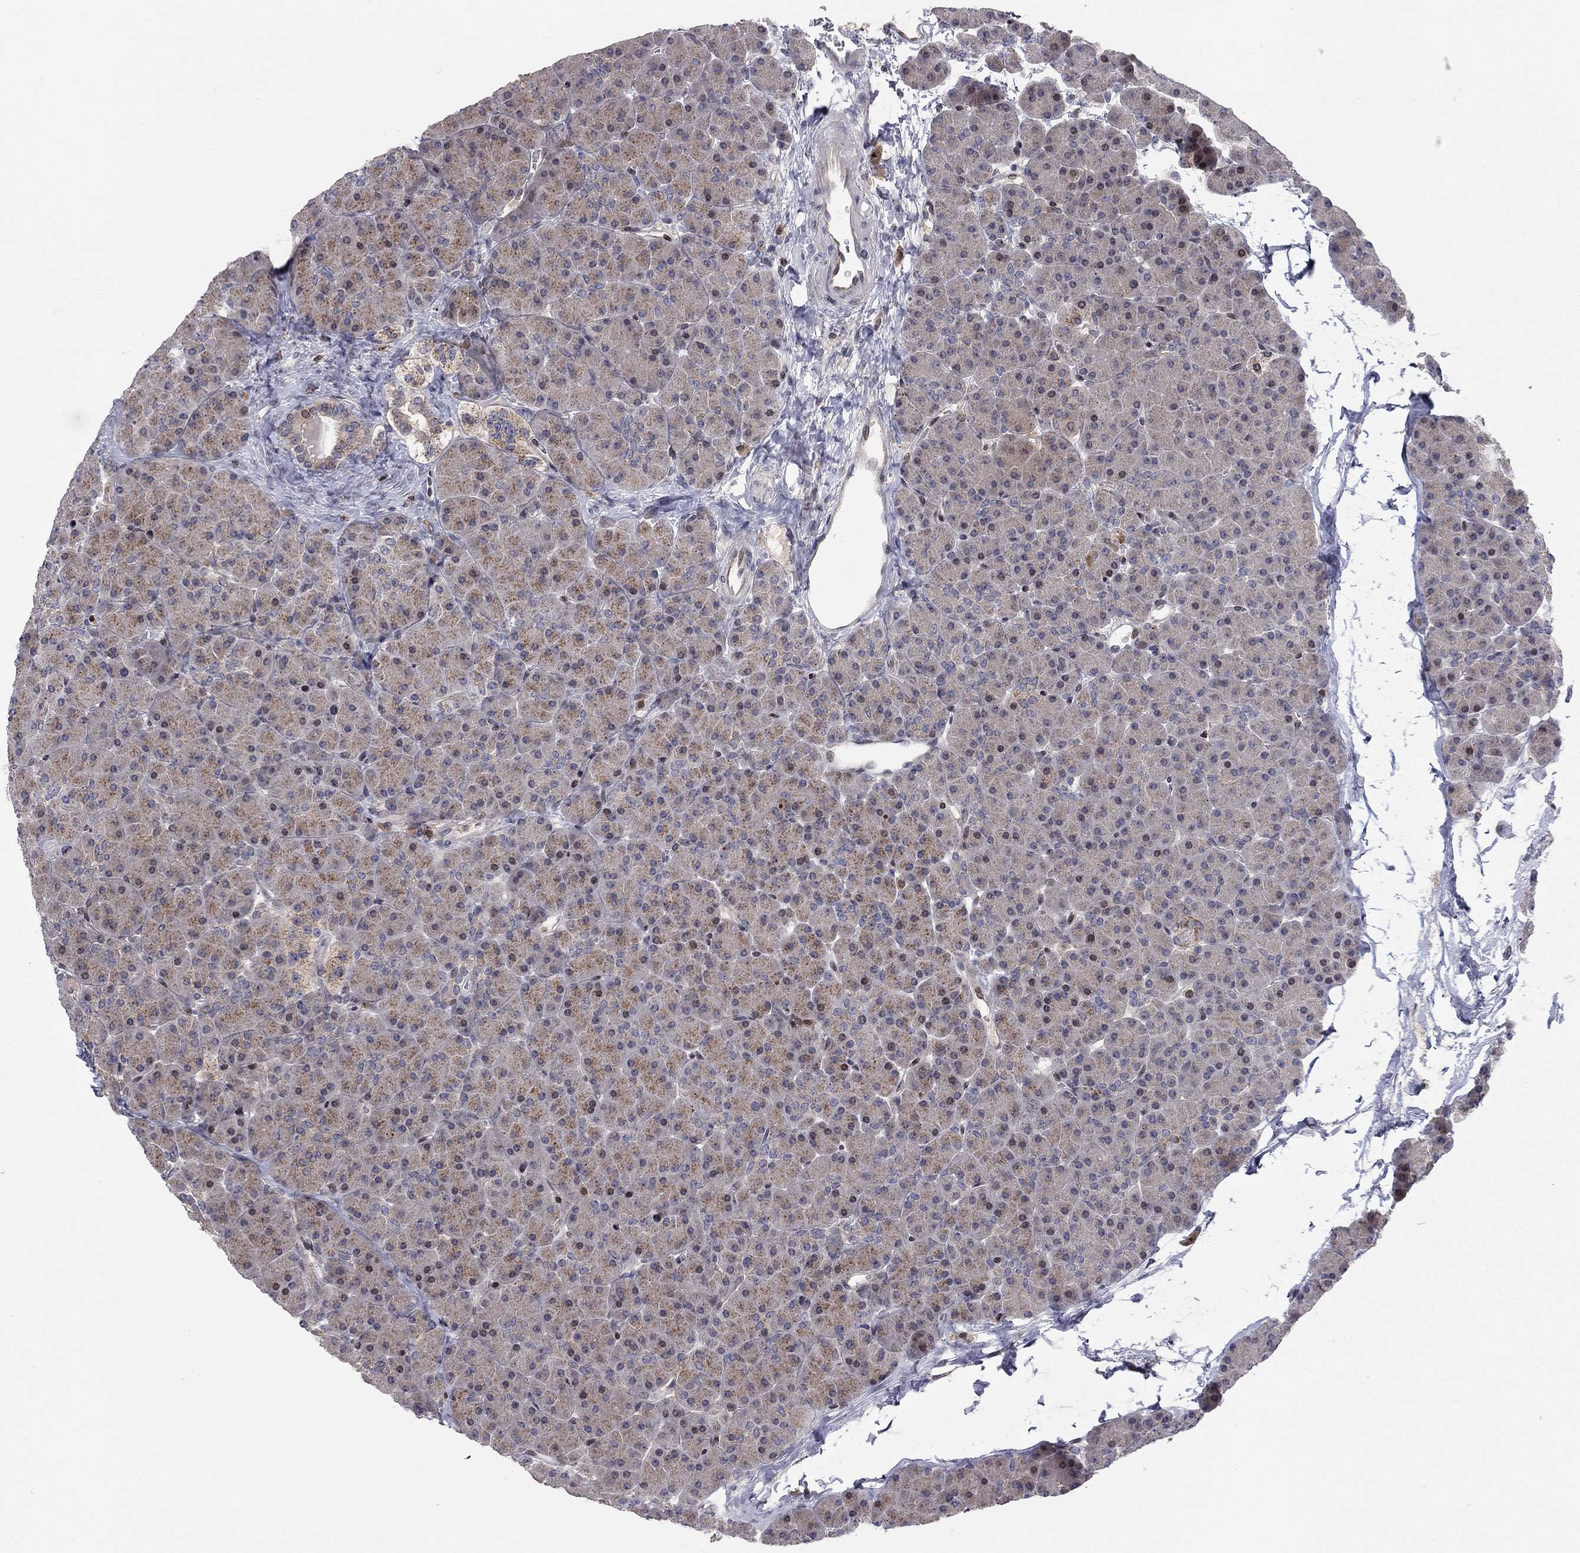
{"staining": {"intensity": "moderate", "quantity": "25%-75%", "location": "cytoplasmic/membranous"}, "tissue": "pancreas", "cell_type": "Exocrine glandular cells", "image_type": "normal", "snomed": [{"axis": "morphology", "description": "Normal tissue, NOS"}, {"axis": "topography", "description": "Pancreas"}], "caption": "Immunohistochemistry (IHC) histopathology image of normal pancreas: pancreas stained using immunohistochemistry reveals medium levels of moderate protein expression localized specifically in the cytoplasmic/membranous of exocrine glandular cells, appearing as a cytoplasmic/membranous brown color.", "gene": "ERN2", "patient": {"sex": "female", "age": 44}}